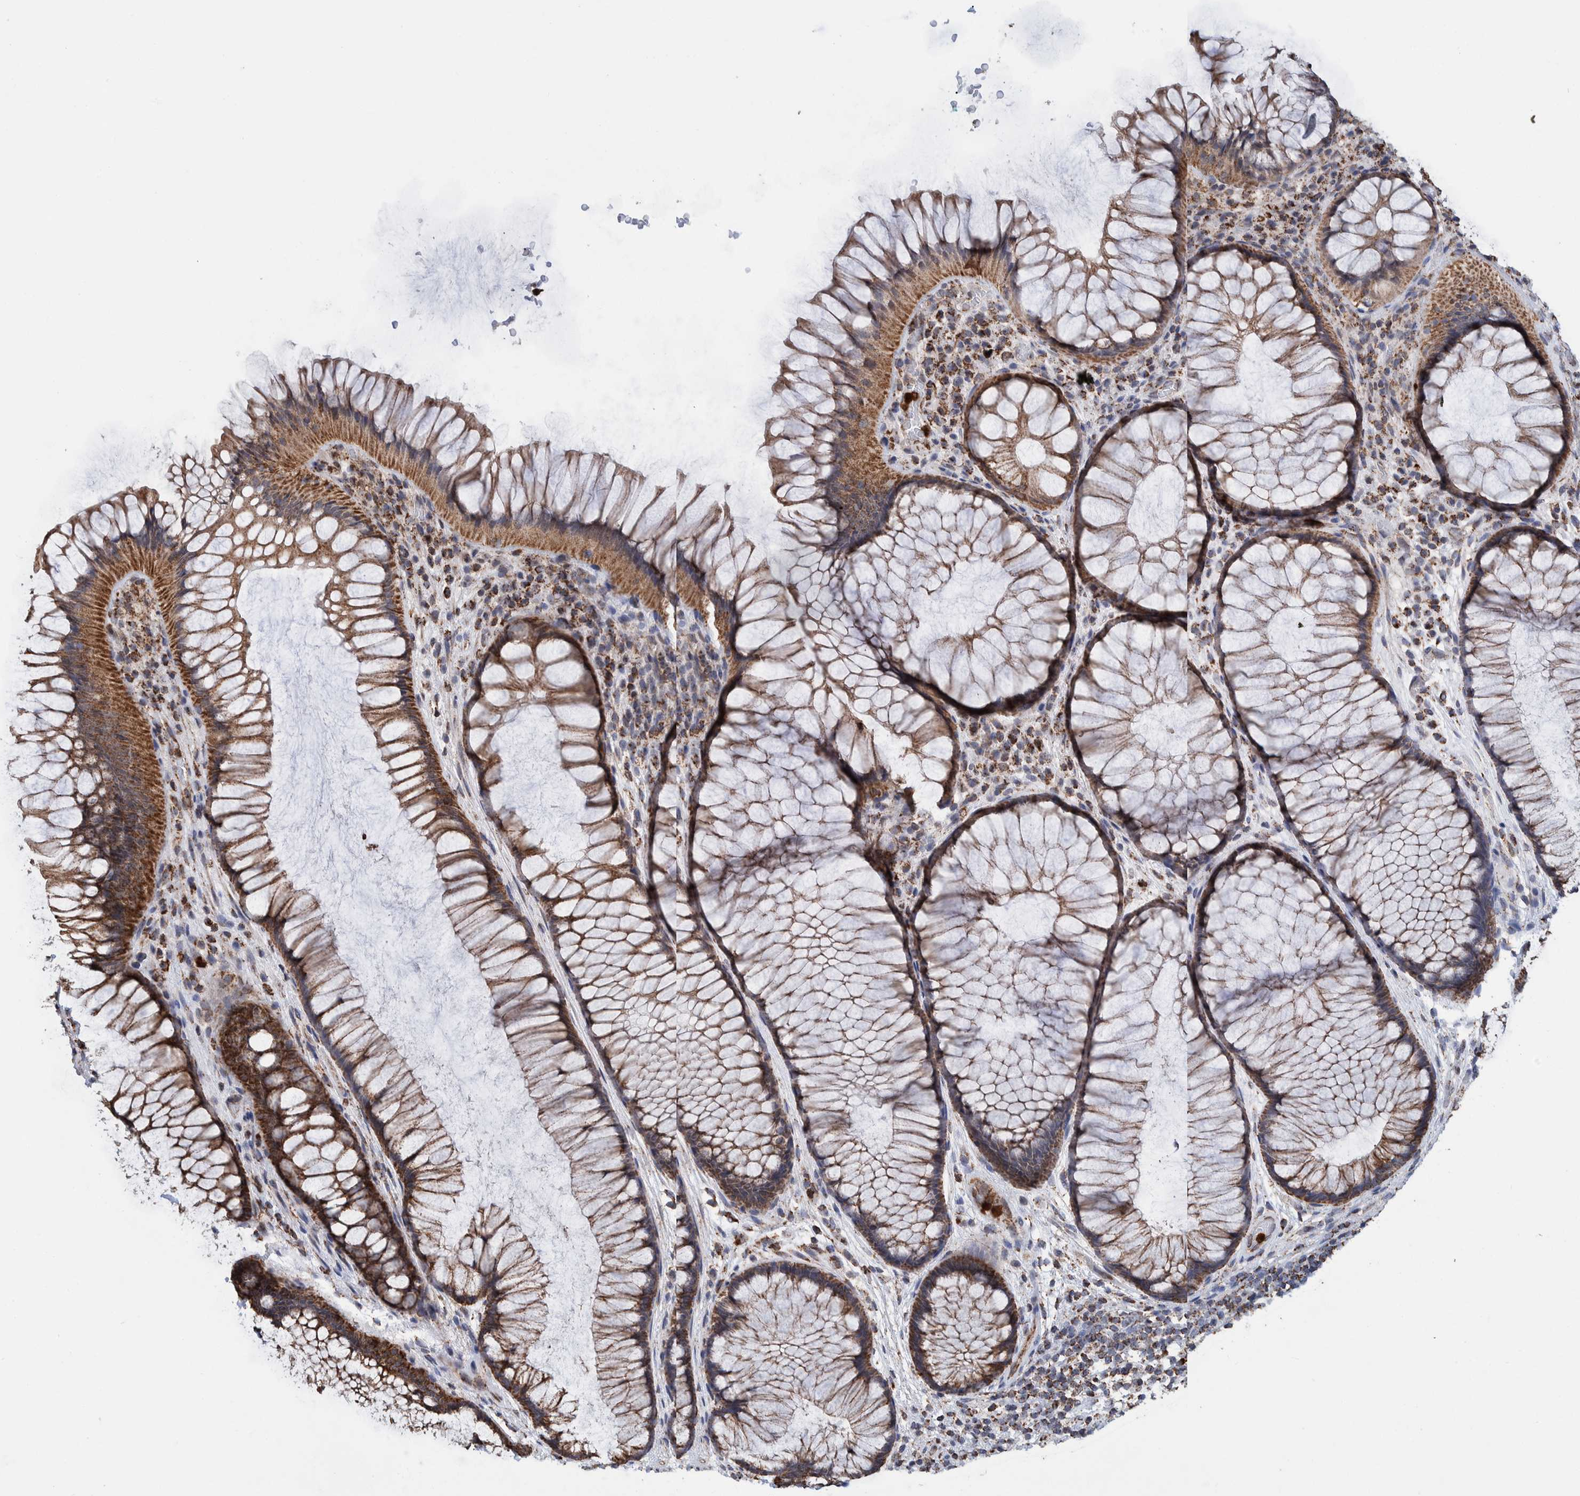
{"staining": {"intensity": "strong", "quantity": ">75%", "location": "cytoplasmic/membranous"}, "tissue": "rectum", "cell_type": "Glandular cells", "image_type": "normal", "snomed": [{"axis": "morphology", "description": "Normal tissue, NOS"}, {"axis": "topography", "description": "Rectum"}], "caption": "A high-resolution histopathology image shows immunohistochemistry staining of benign rectum, which displays strong cytoplasmic/membranous expression in about >75% of glandular cells.", "gene": "DECR1", "patient": {"sex": "male", "age": 51}}